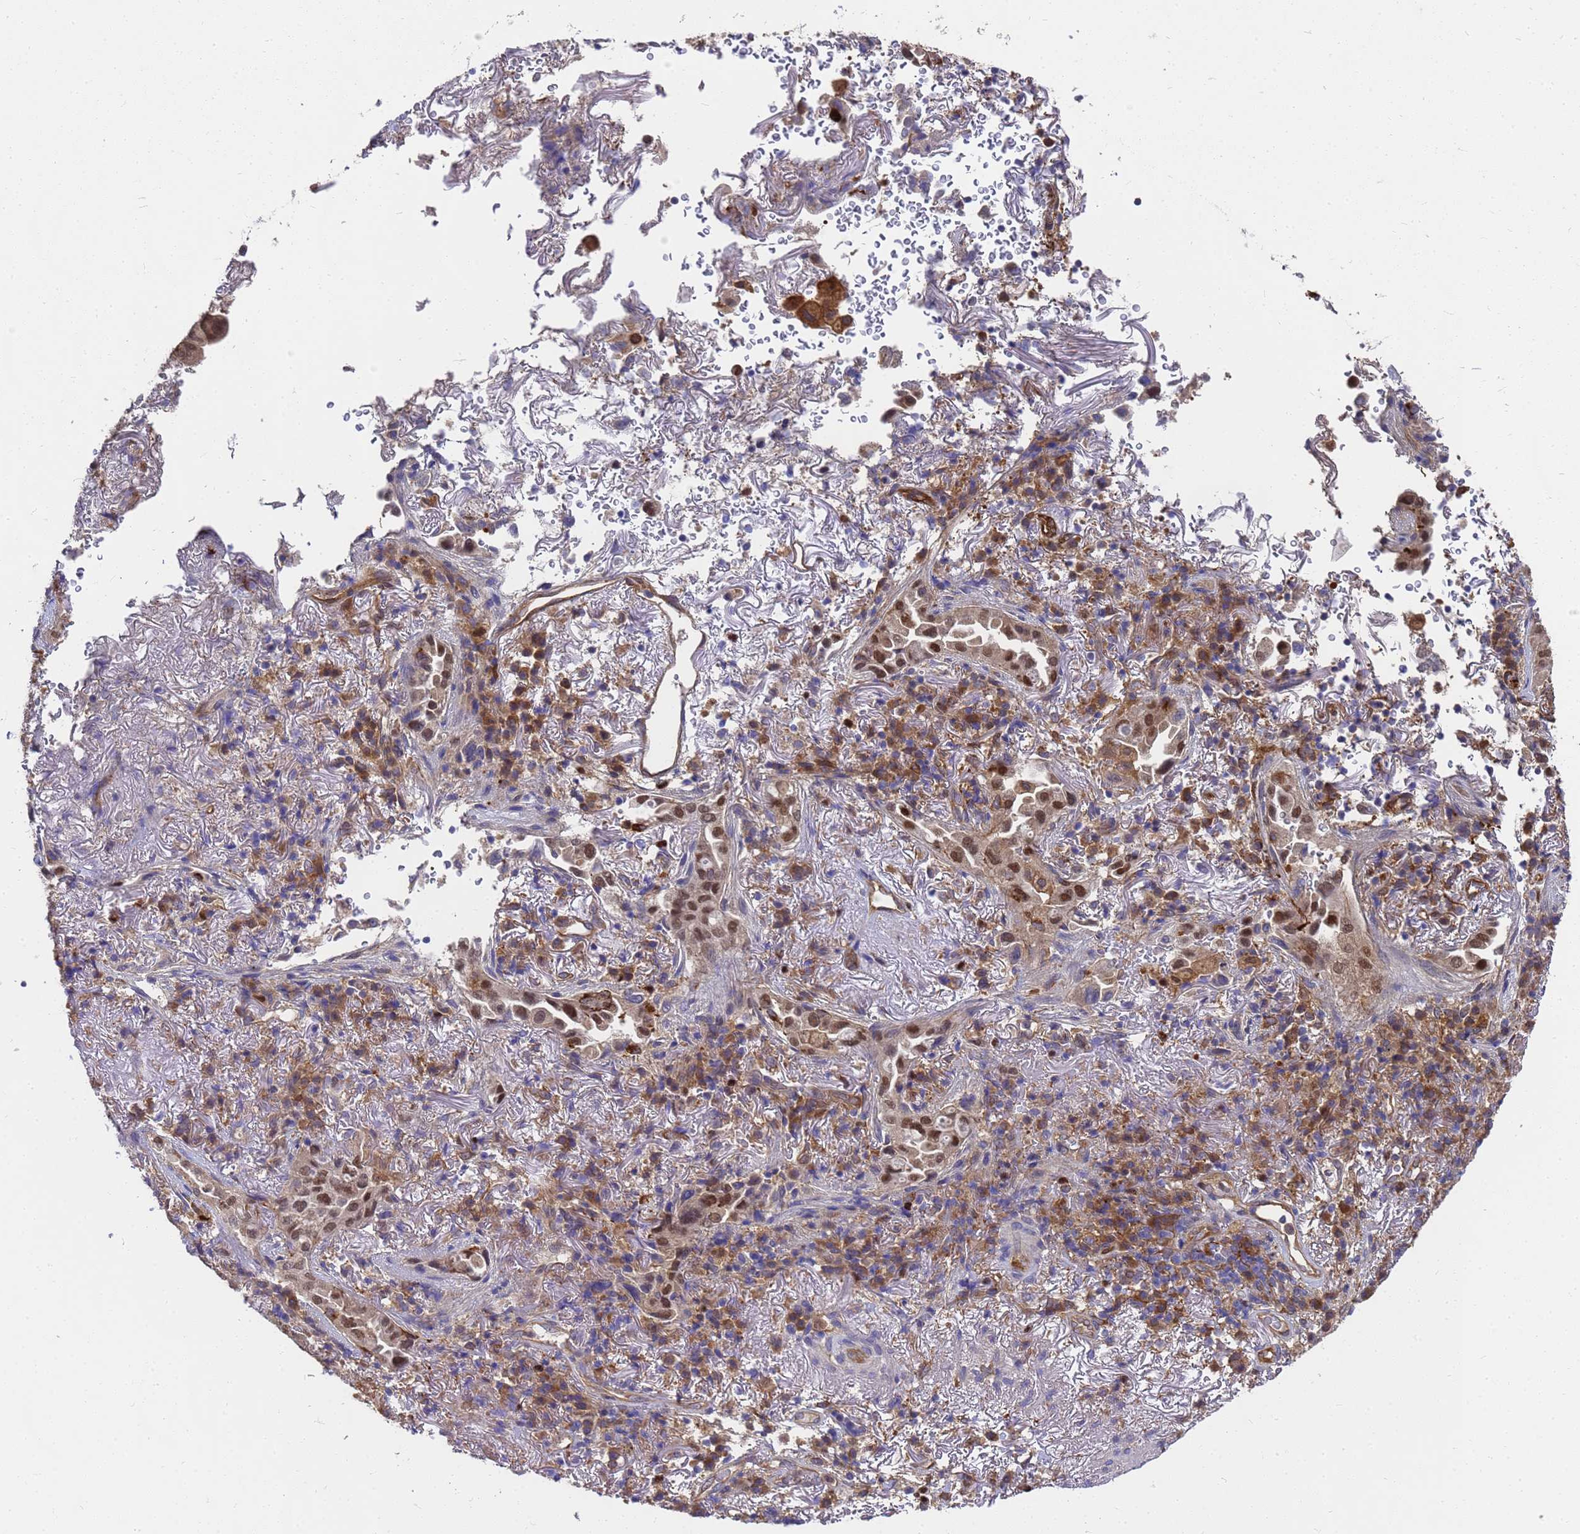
{"staining": {"intensity": "weak", "quantity": "<25%", "location": "cytoplasmic/membranous"}, "tissue": "lung cancer", "cell_type": "Tumor cells", "image_type": "cancer", "snomed": [{"axis": "morphology", "description": "Adenocarcinoma, NOS"}, {"axis": "topography", "description": "Lung"}], "caption": "There is no significant staining in tumor cells of lung cancer (adenocarcinoma). (DAB immunohistochemistry (IHC) with hematoxylin counter stain).", "gene": "SLC35E2B", "patient": {"sex": "female", "age": 69}}